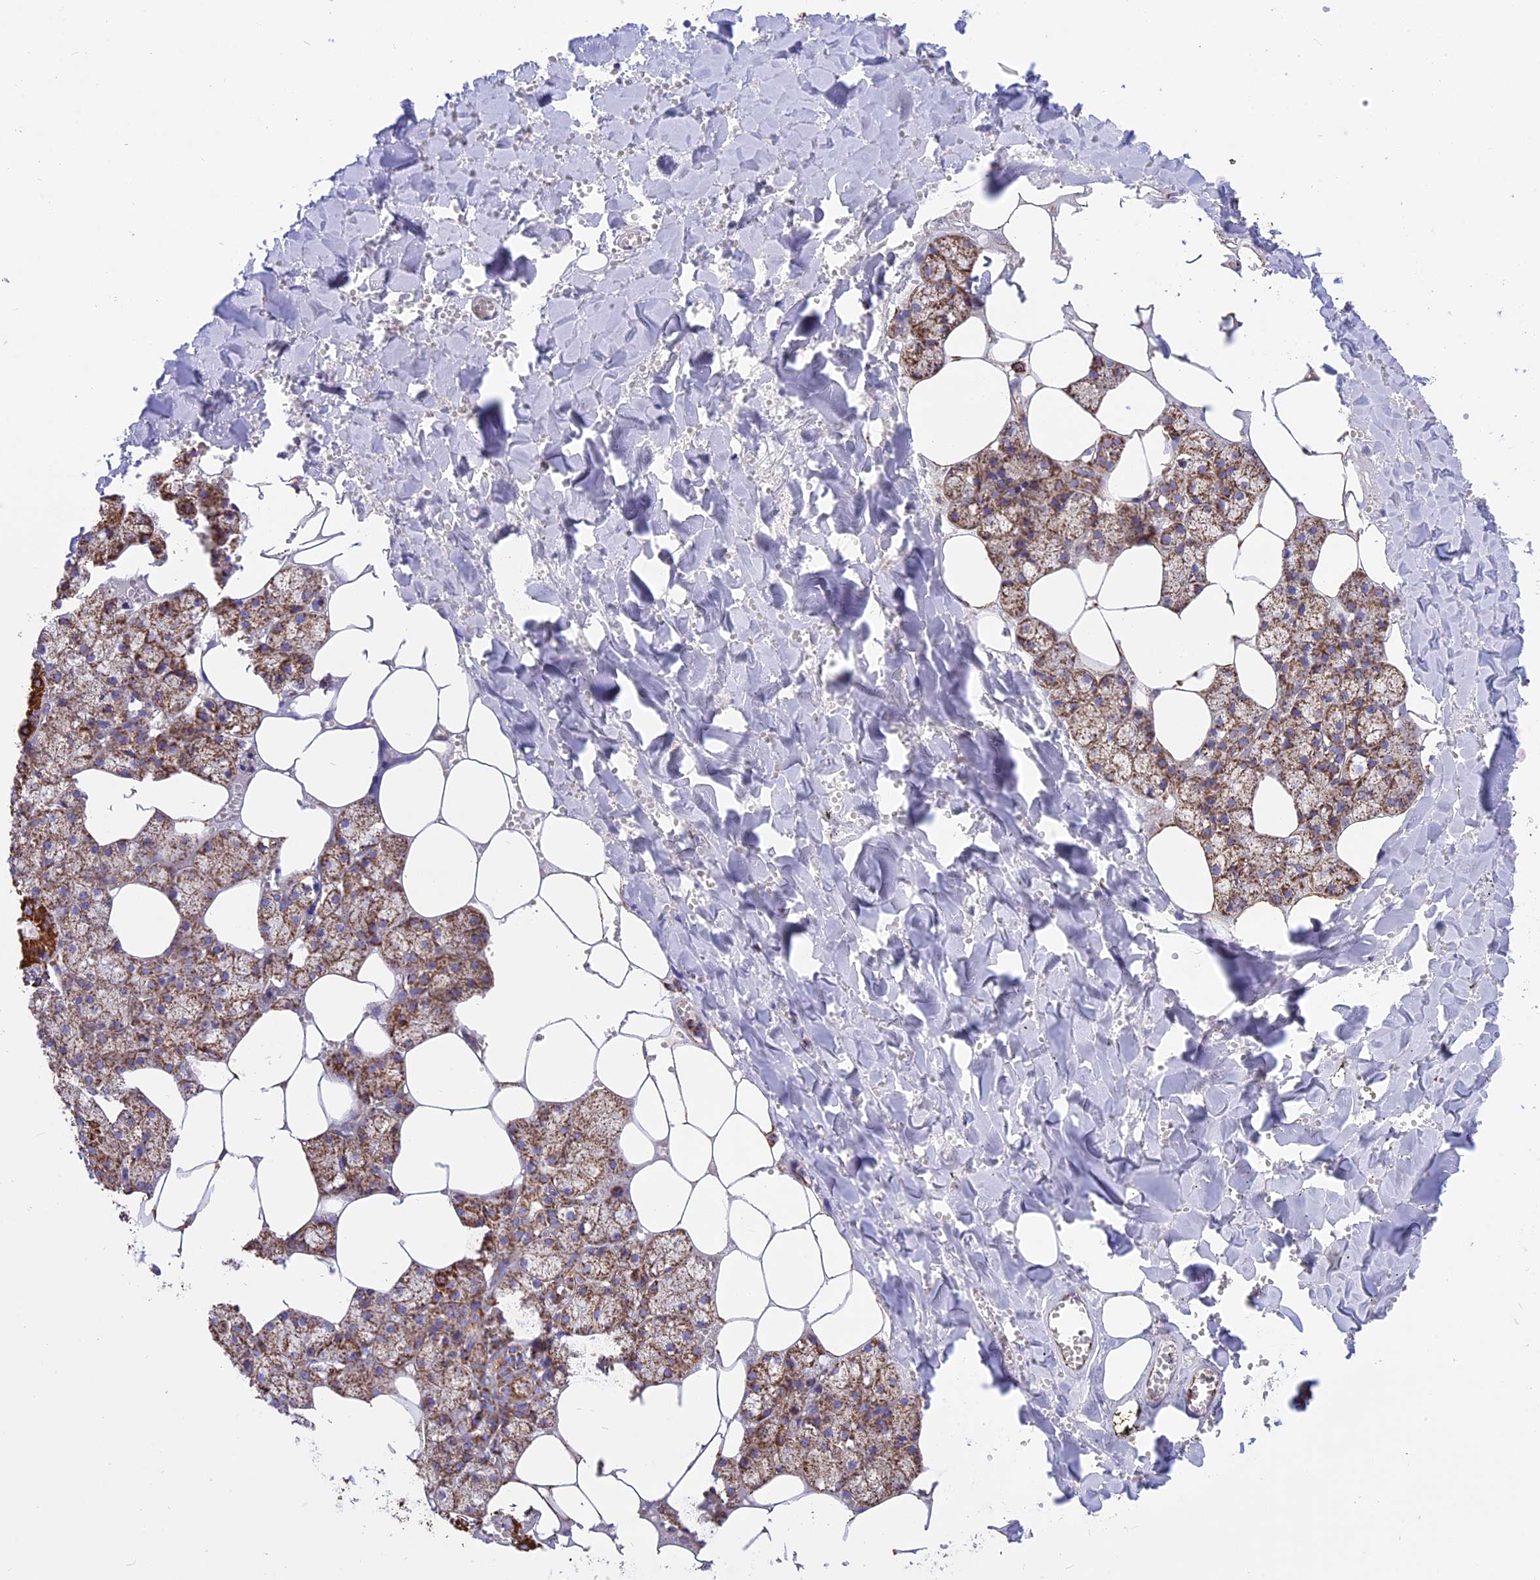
{"staining": {"intensity": "strong", "quantity": "25%-75%", "location": "cytoplasmic/membranous"}, "tissue": "salivary gland", "cell_type": "Glandular cells", "image_type": "normal", "snomed": [{"axis": "morphology", "description": "Normal tissue, NOS"}, {"axis": "topography", "description": "Salivary gland"}], "caption": "The image demonstrates a brown stain indicating the presence of a protein in the cytoplasmic/membranous of glandular cells in salivary gland.", "gene": "TTC4", "patient": {"sex": "male", "age": 62}}